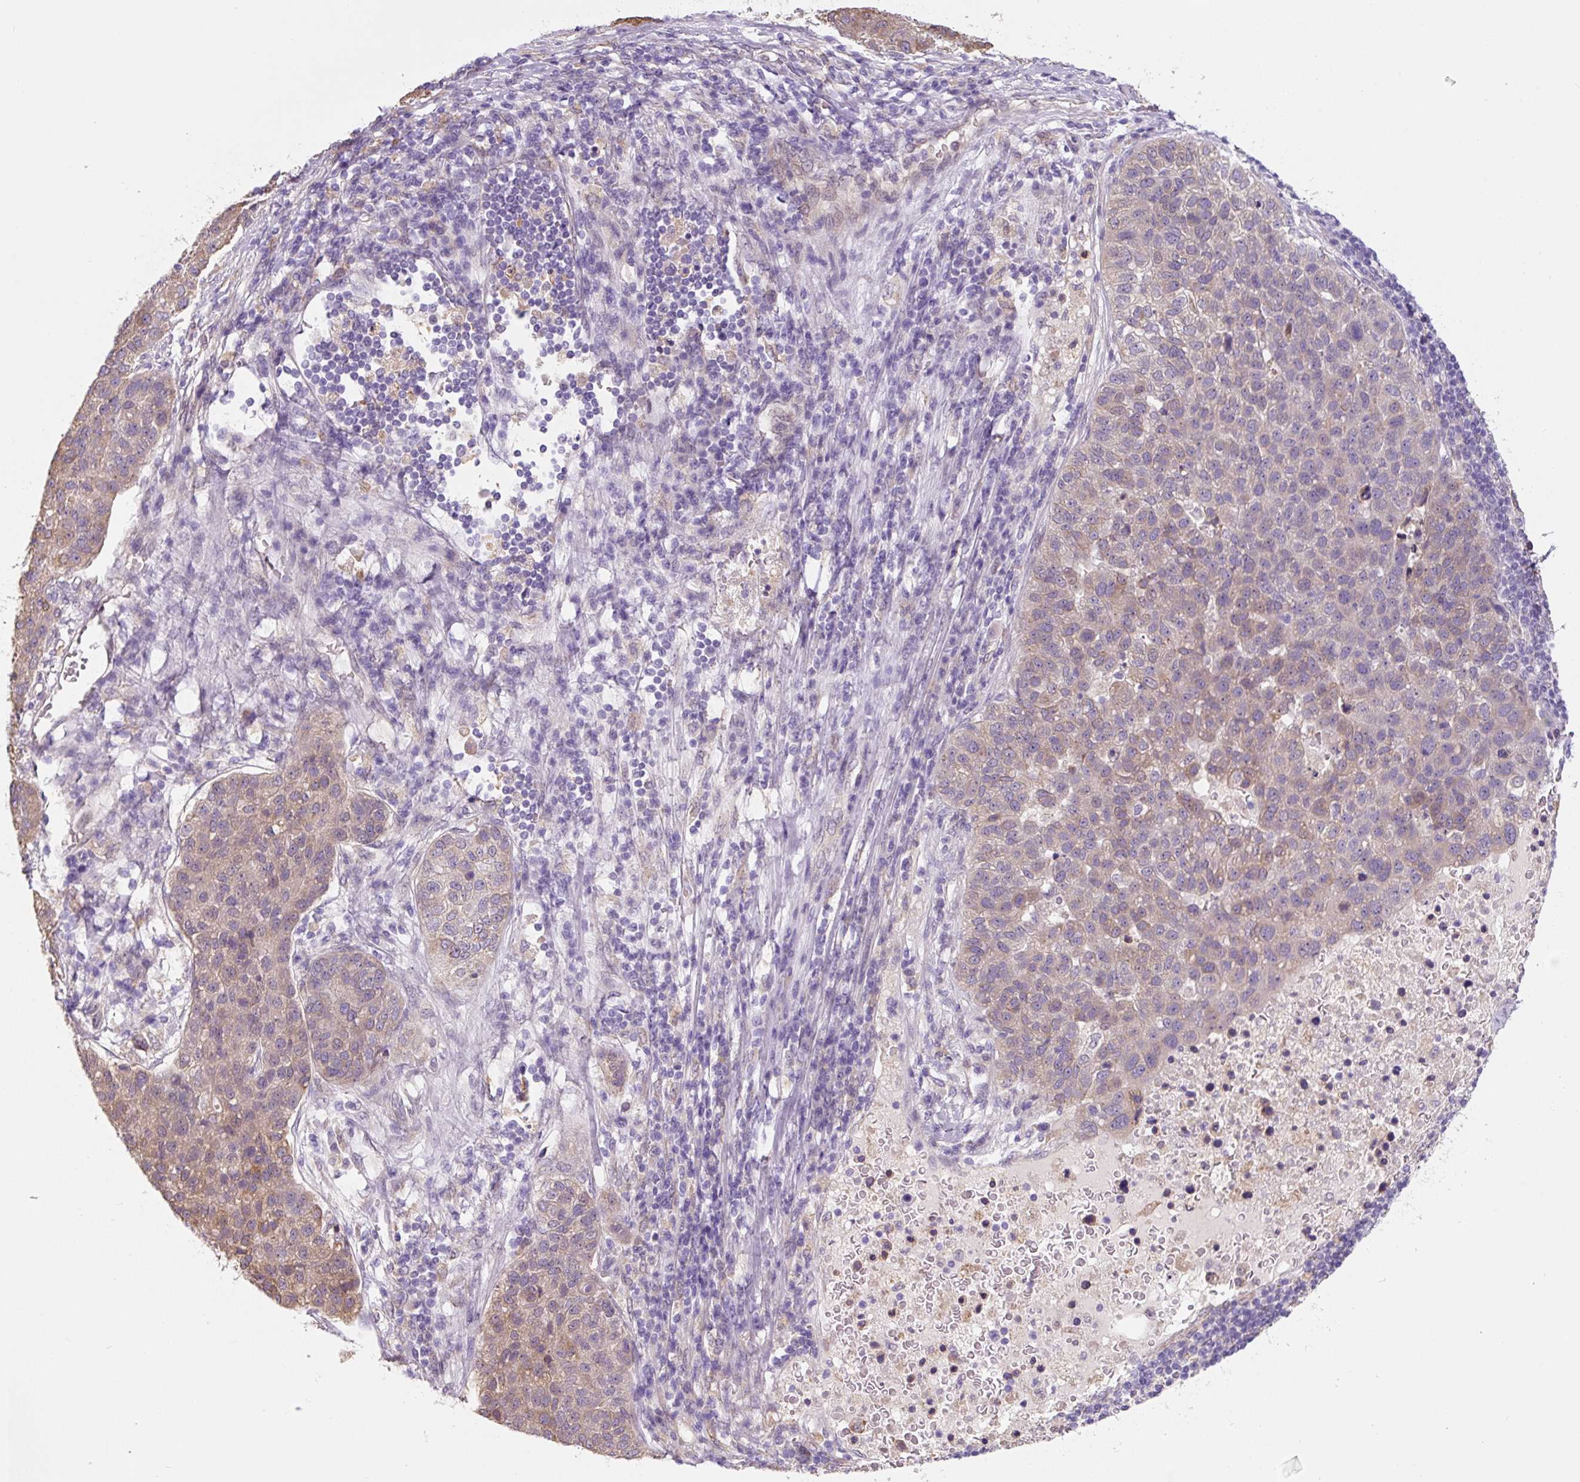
{"staining": {"intensity": "weak", "quantity": "25%-75%", "location": "cytoplasmic/membranous"}, "tissue": "pancreatic cancer", "cell_type": "Tumor cells", "image_type": "cancer", "snomed": [{"axis": "morphology", "description": "Adenocarcinoma, NOS"}, {"axis": "topography", "description": "Pancreas"}], "caption": "Immunohistochemistry (IHC) of human adenocarcinoma (pancreatic) shows low levels of weak cytoplasmic/membranous positivity in approximately 25%-75% of tumor cells.", "gene": "ASRGL1", "patient": {"sex": "female", "age": 61}}